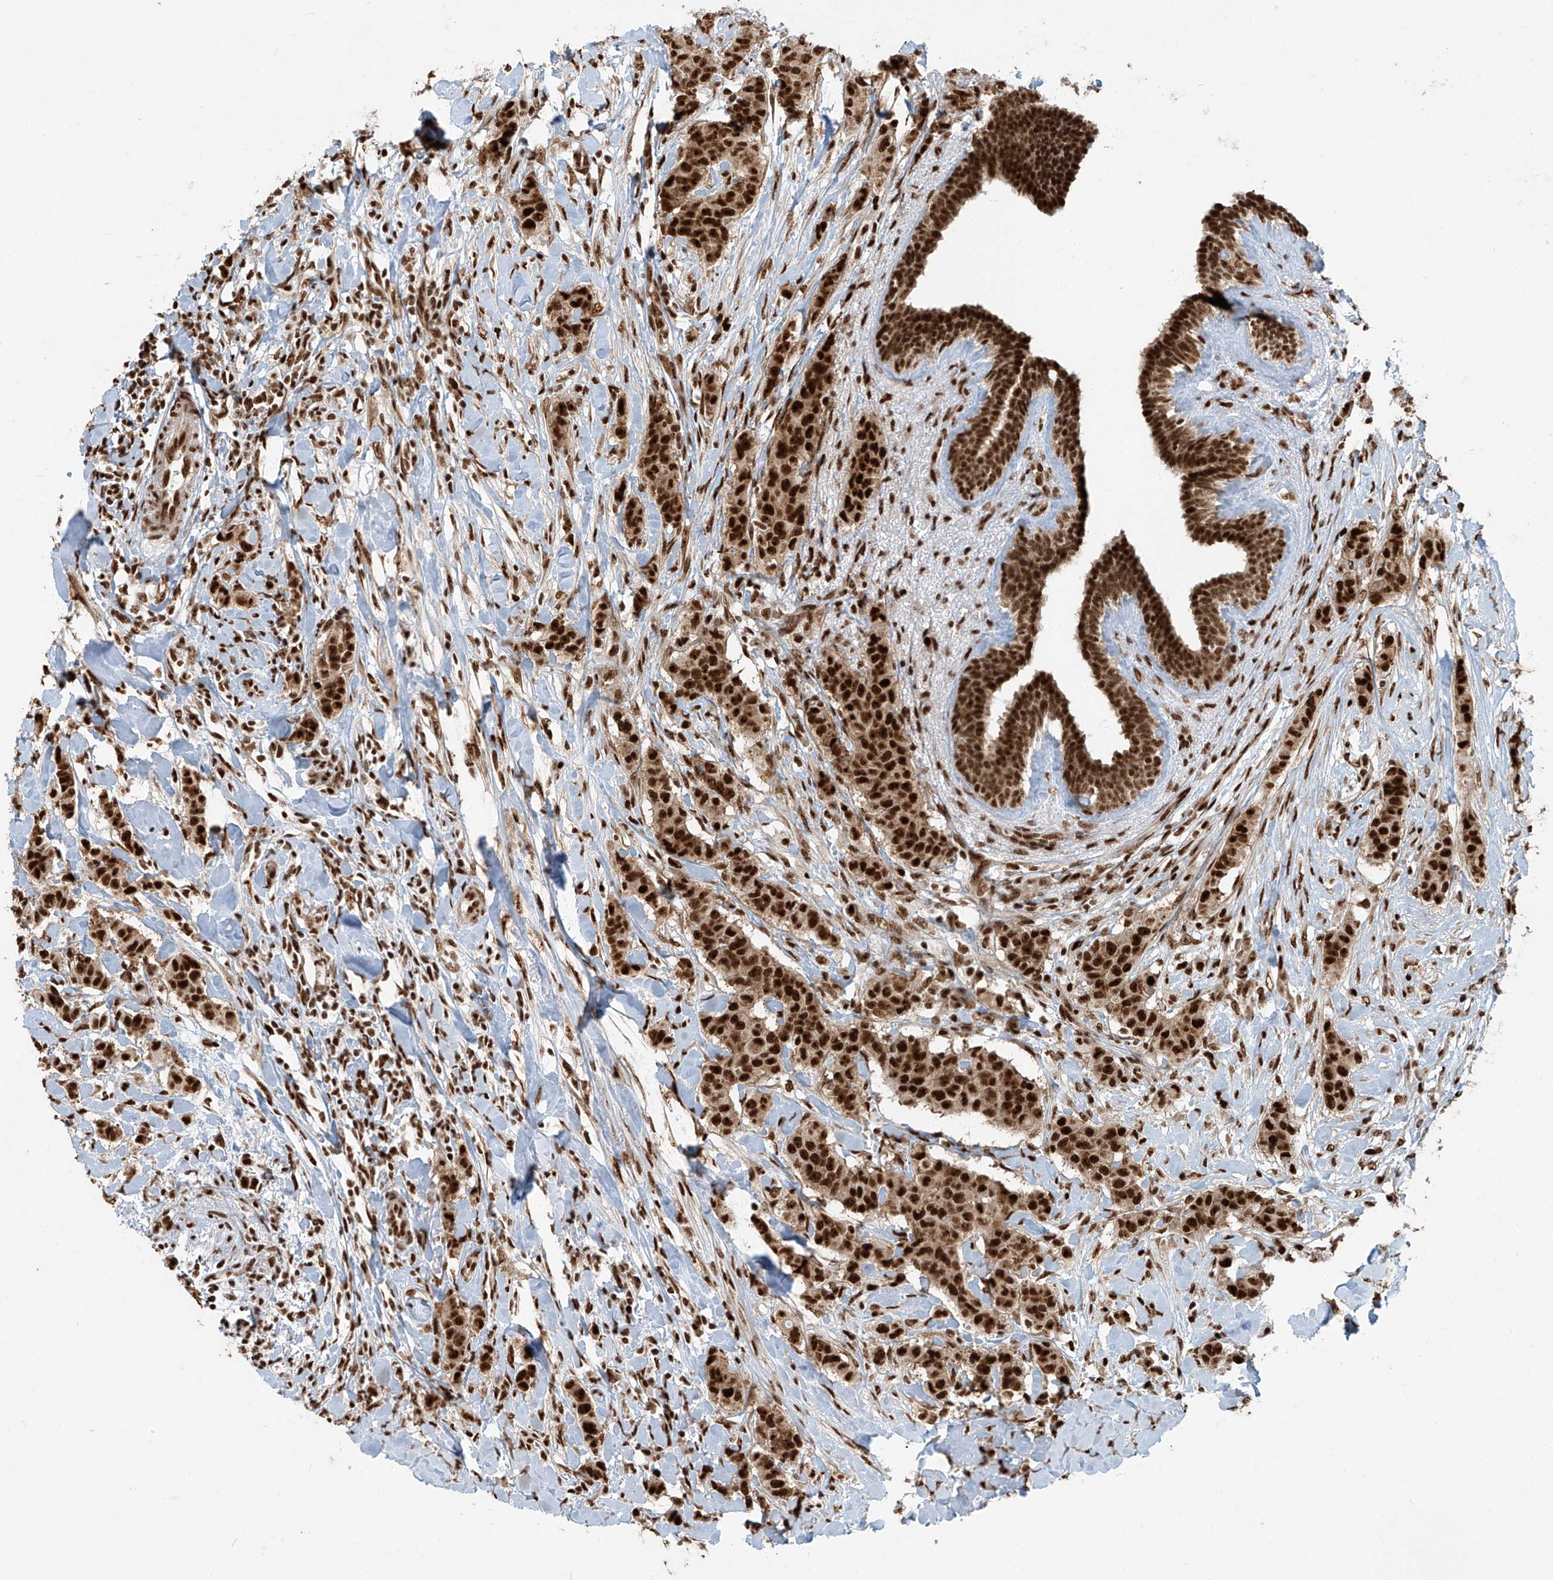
{"staining": {"intensity": "strong", "quantity": ">75%", "location": "nuclear"}, "tissue": "breast cancer", "cell_type": "Tumor cells", "image_type": "cancer", "snomed": [{"axis": "morphology", "description": "Duct carcinoma"}, {"axis": "topography", "description": "Breast"}], "caption": "Protein staining reveals strong nuclear staining in approximately >75% of tumor cells in breast infiltrating ductal carcinoma.", "gene": "FAM193B", "patient": {"sex": "female", "age": 40}}